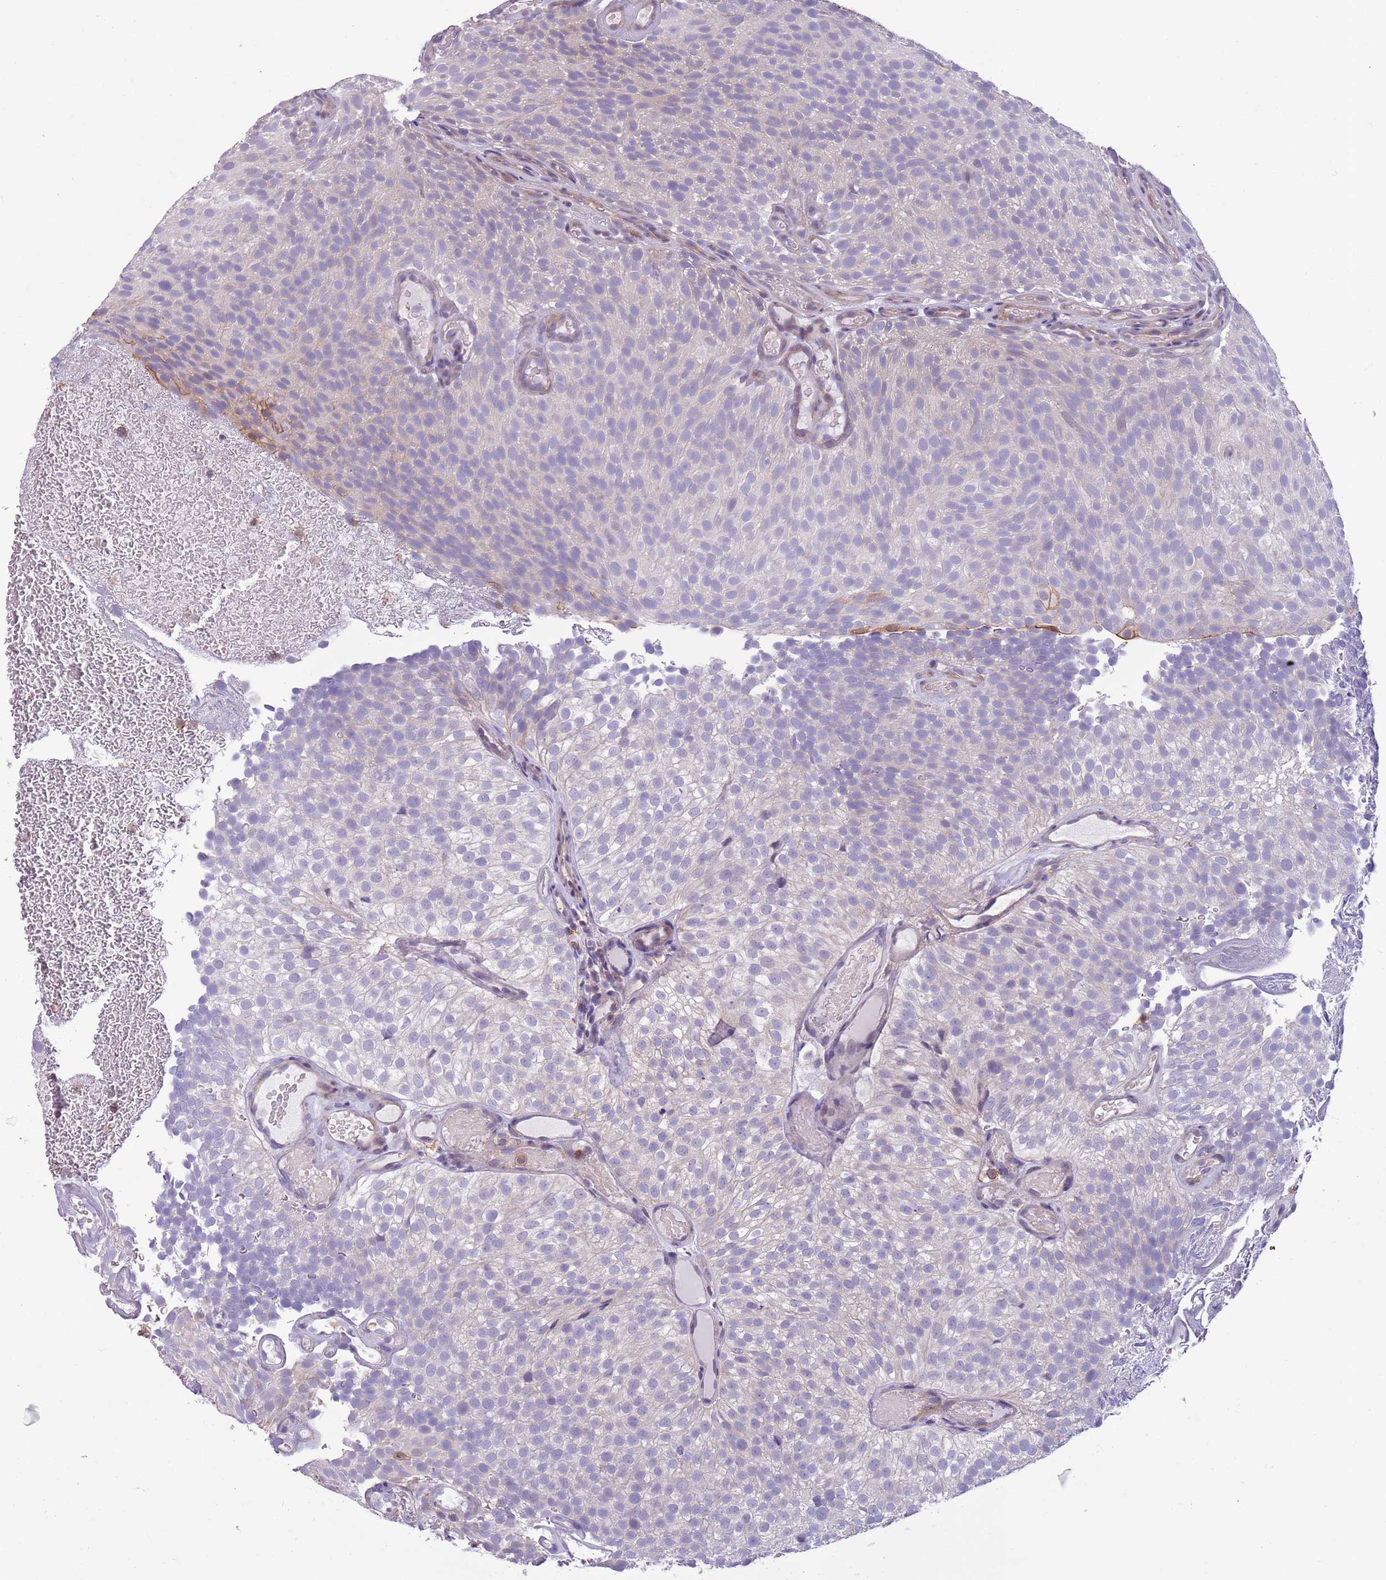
{"staining": {"intensity": "moderate", "quantity": "<25%", "location": "cytoplasmic/membranous"}, "tissue": "urothelial cancer", "cell_type": "Tumor cells", "image_type": "cancer", "snomed": [{"axis": "morphology", "description": "Urothelial carcinoma, Low grade"}, {"axis": "topography", "description": "Urinary bladder"}], "caption": "Immunohistochemical staining of urothelial cancer displays low levels of moderate cytoplasmic/membranous staining in about <25% of tumor cells. The staining was performed using DAB (3,3'-diaminobenzidine) to visualize the protein expression in brown, while the nuclei were stained in blue with hematoxylin (Magnification: 20x).", "gene": "JAML", "patient": {"sex": "male", "age": 78}}